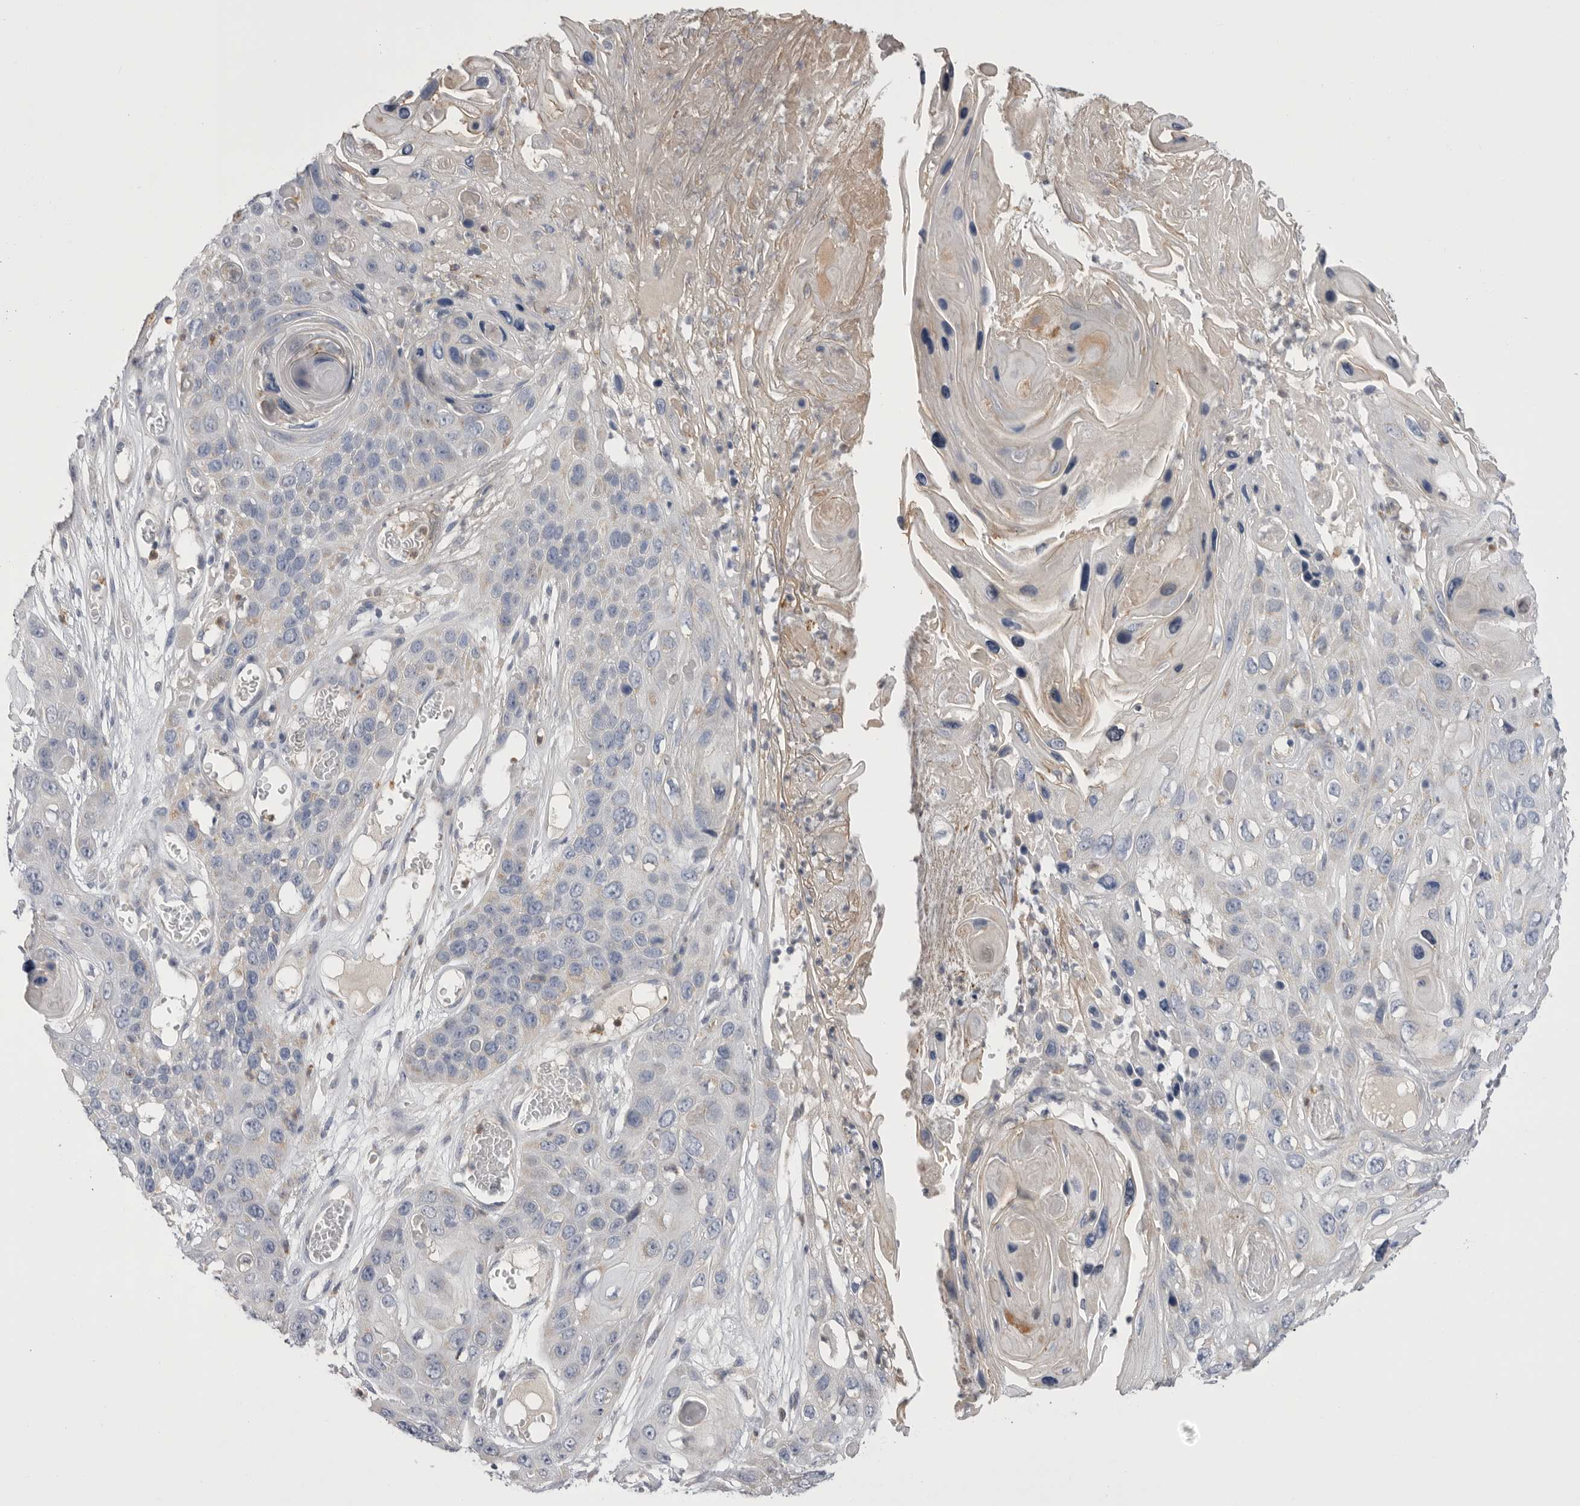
{"staining": {"intensity": "negative", "quantity": "none", "location": "none"}, "tissue": "skin cancer", "cell_type": "Tumor cells", "image_type": "cancer", "snomed": [{"axis": "morphology", "description": "Squamous cell carcinoma, NOS"}, {"axis": "topography", "description": "Skin"}], "caption": "This is an immunohistochemistry (IHC) photomicrograph of skin cancer (squamous cell carcinoma). There is no positivity in tumor cells.", "gene": "CCDC126", "patient": {"sex": "male", "age": 55}}